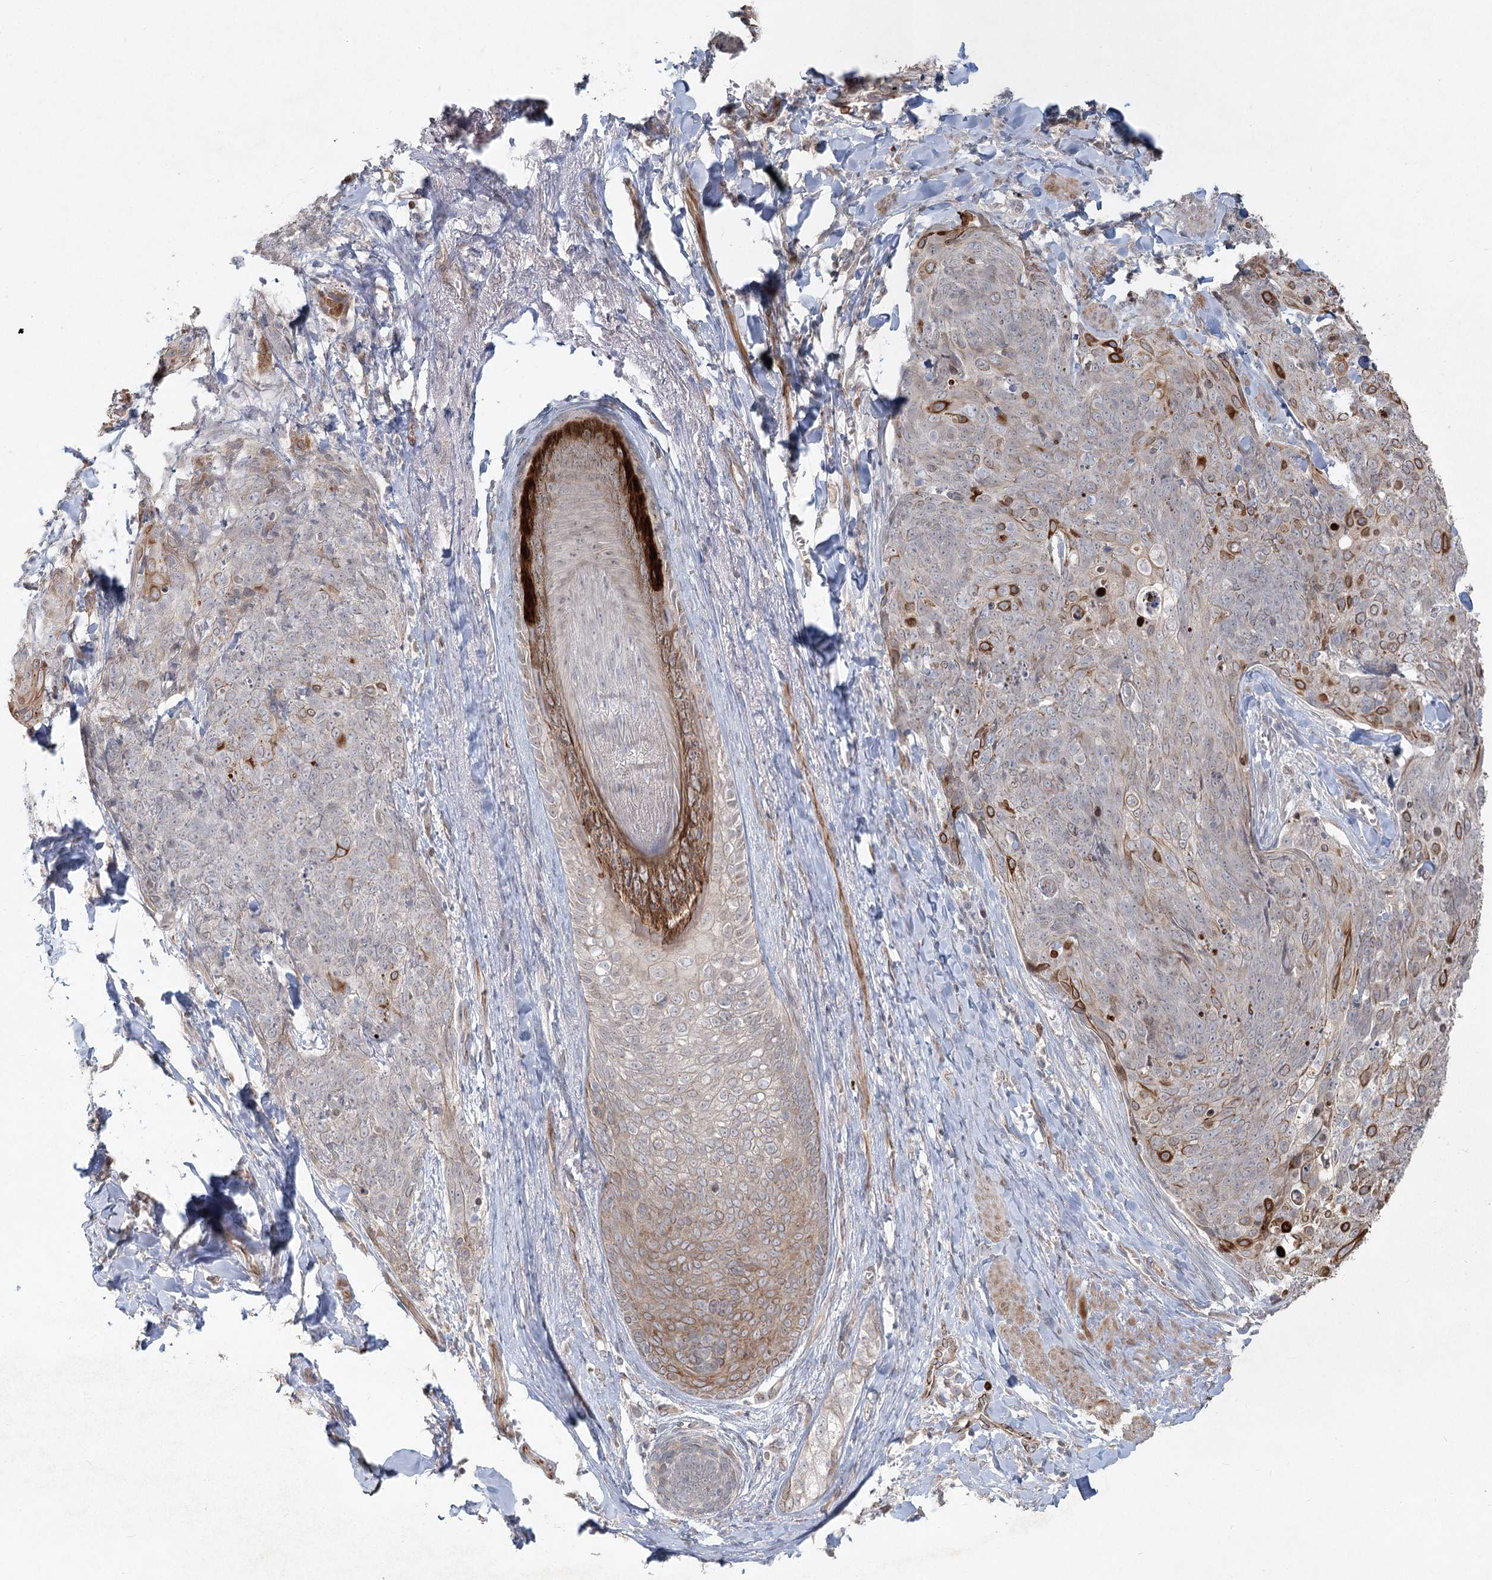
{"staining": {"intensity": "moderate", "quantity": "<25%", "location": "cytoplasmic/membranous"}, "tissue": "skin cancer", "cell_type": "Tumor cells", "image_type": "cancer", "snomed": [{"axis": "morphology", "description": "Squamous cell carcinoma, NOS"}, {"axis": "topography", "description": "Skin"}, {"axis": "topography", "description": "Vulva"}], "caption": "Immunohistochemical staining of skin squamous cell carcinoma exhibits low levels of moderate cytoplasmic/membranous protein expression in approximately <25% of tumor cells. (brown staining indicates protein expression, while blue staining denotes nuclei).", "gene": "LRP2BP", "patient": {"sex": "female", "age": 85}}